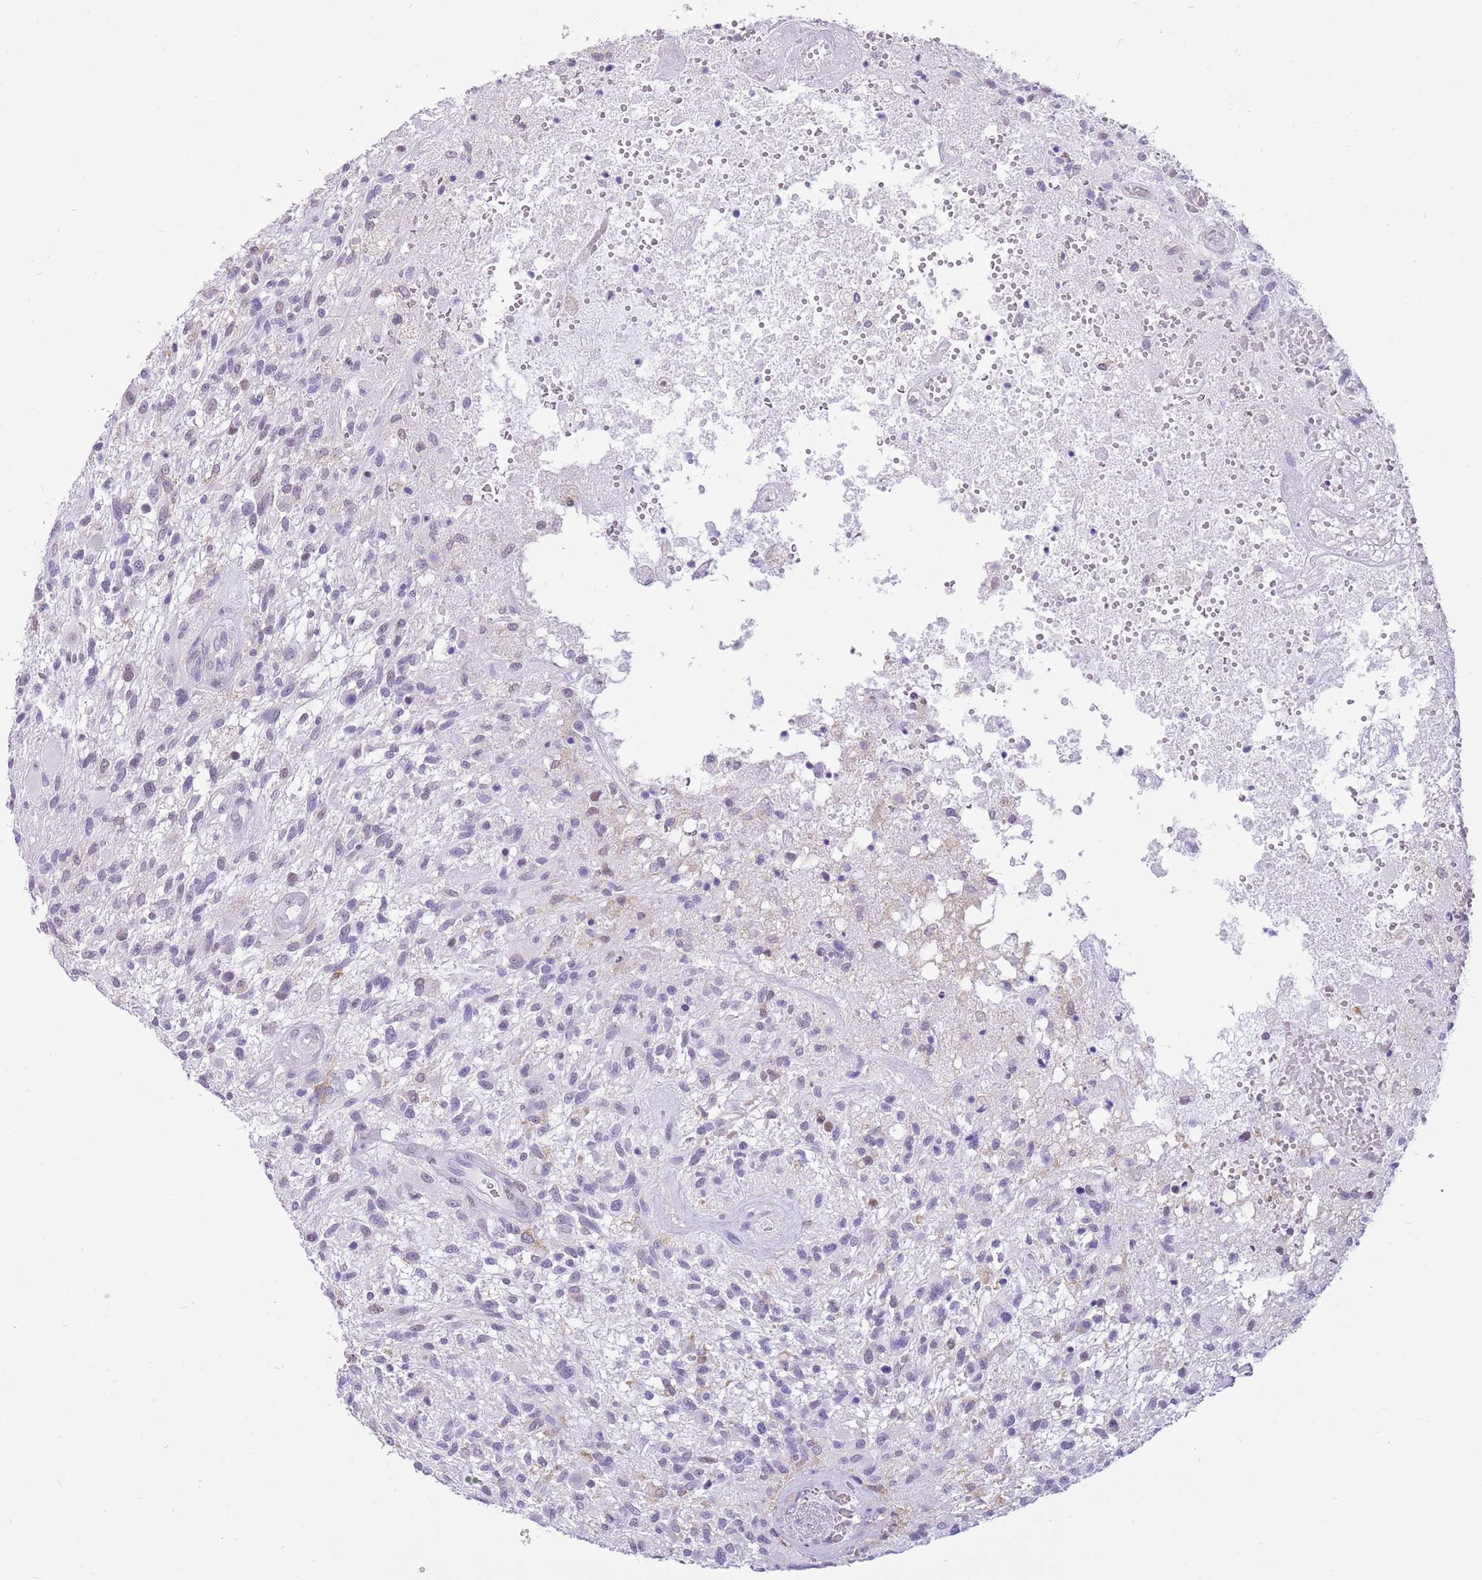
{"staining": {"intensity": "negative", "quantity": "none", "location": "none"}, "tissue": "glioma", "cell_type": "Tumor cells", "image_type": "cancer", "snomed": [{"axis": "morphology", "description": "Glioma, malignant, High grade"}, {"axis": "topography", "description": "Brain"}], "caption": "A high-resolution histopathology image shows IHC staining of malignant high-grade glioma, which reveals no significant expression in tumor cells.", "gene": "PPP1R17", "patient": {"sex": "male", "age": 47}}